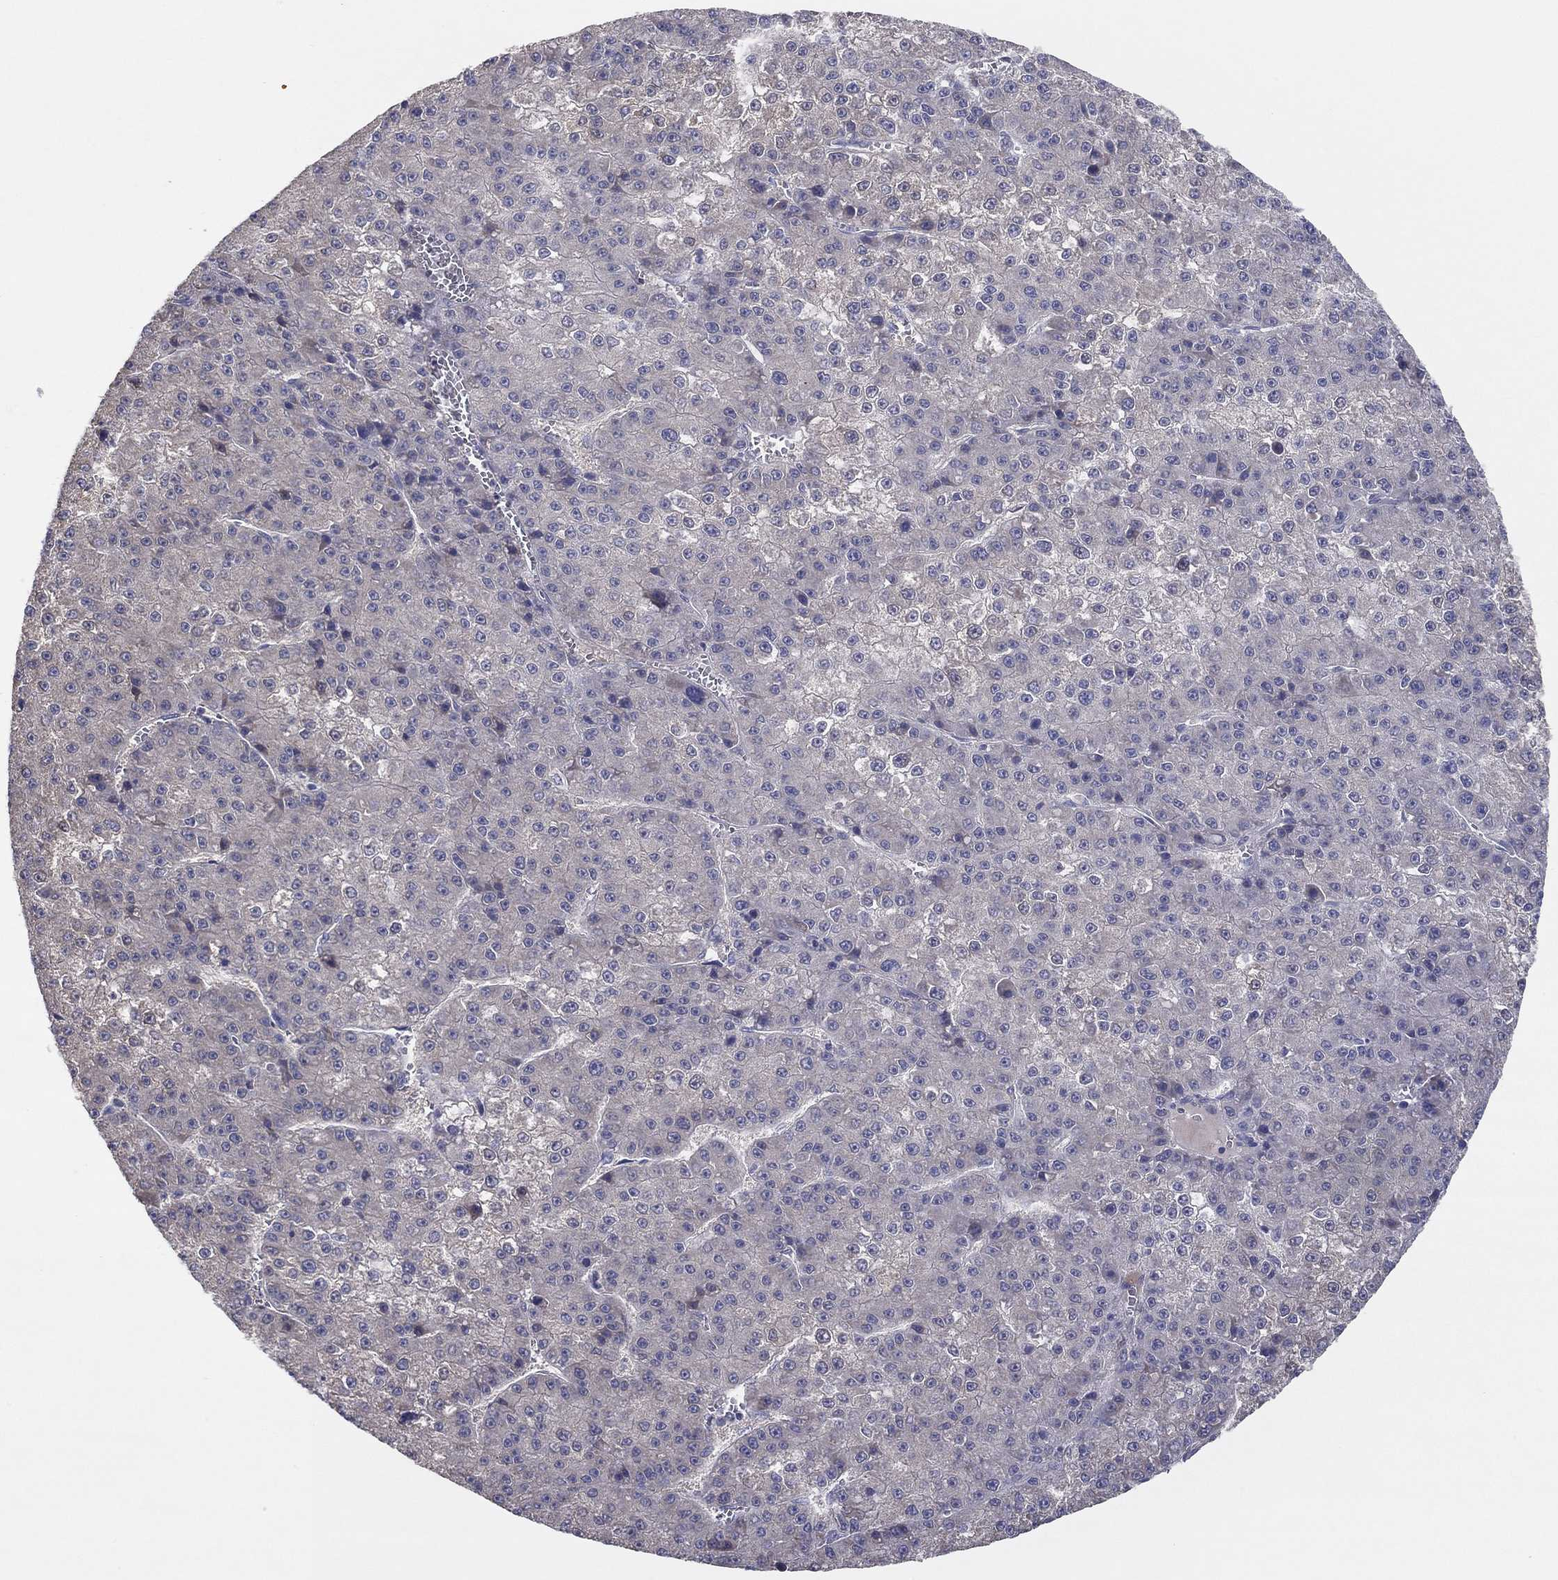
{"staining": {"intensity": "negative", "quantity": "none", "location": "none"}, "tissue": "liver cancer", "cell_type": "Tumor cells", "image_type": "cancer", "snomed": [{"axis": "morphology", "description": "Carcinoma, Hepatocellular, NOS"}, {"axis": "topography", "description": "Liver"}], "caption": "The micrograph demonstrates no significant positivity in tumor cells of liver cancer. (Stains: DAB (3,3'-diaminobenzidine) immunohistochemistry with hematoxylin counter stain, Microscopy: brightfield microscopy at high magnification).", "gene": "DOCK3", "patient": {"sex": "female", "age": 73}}